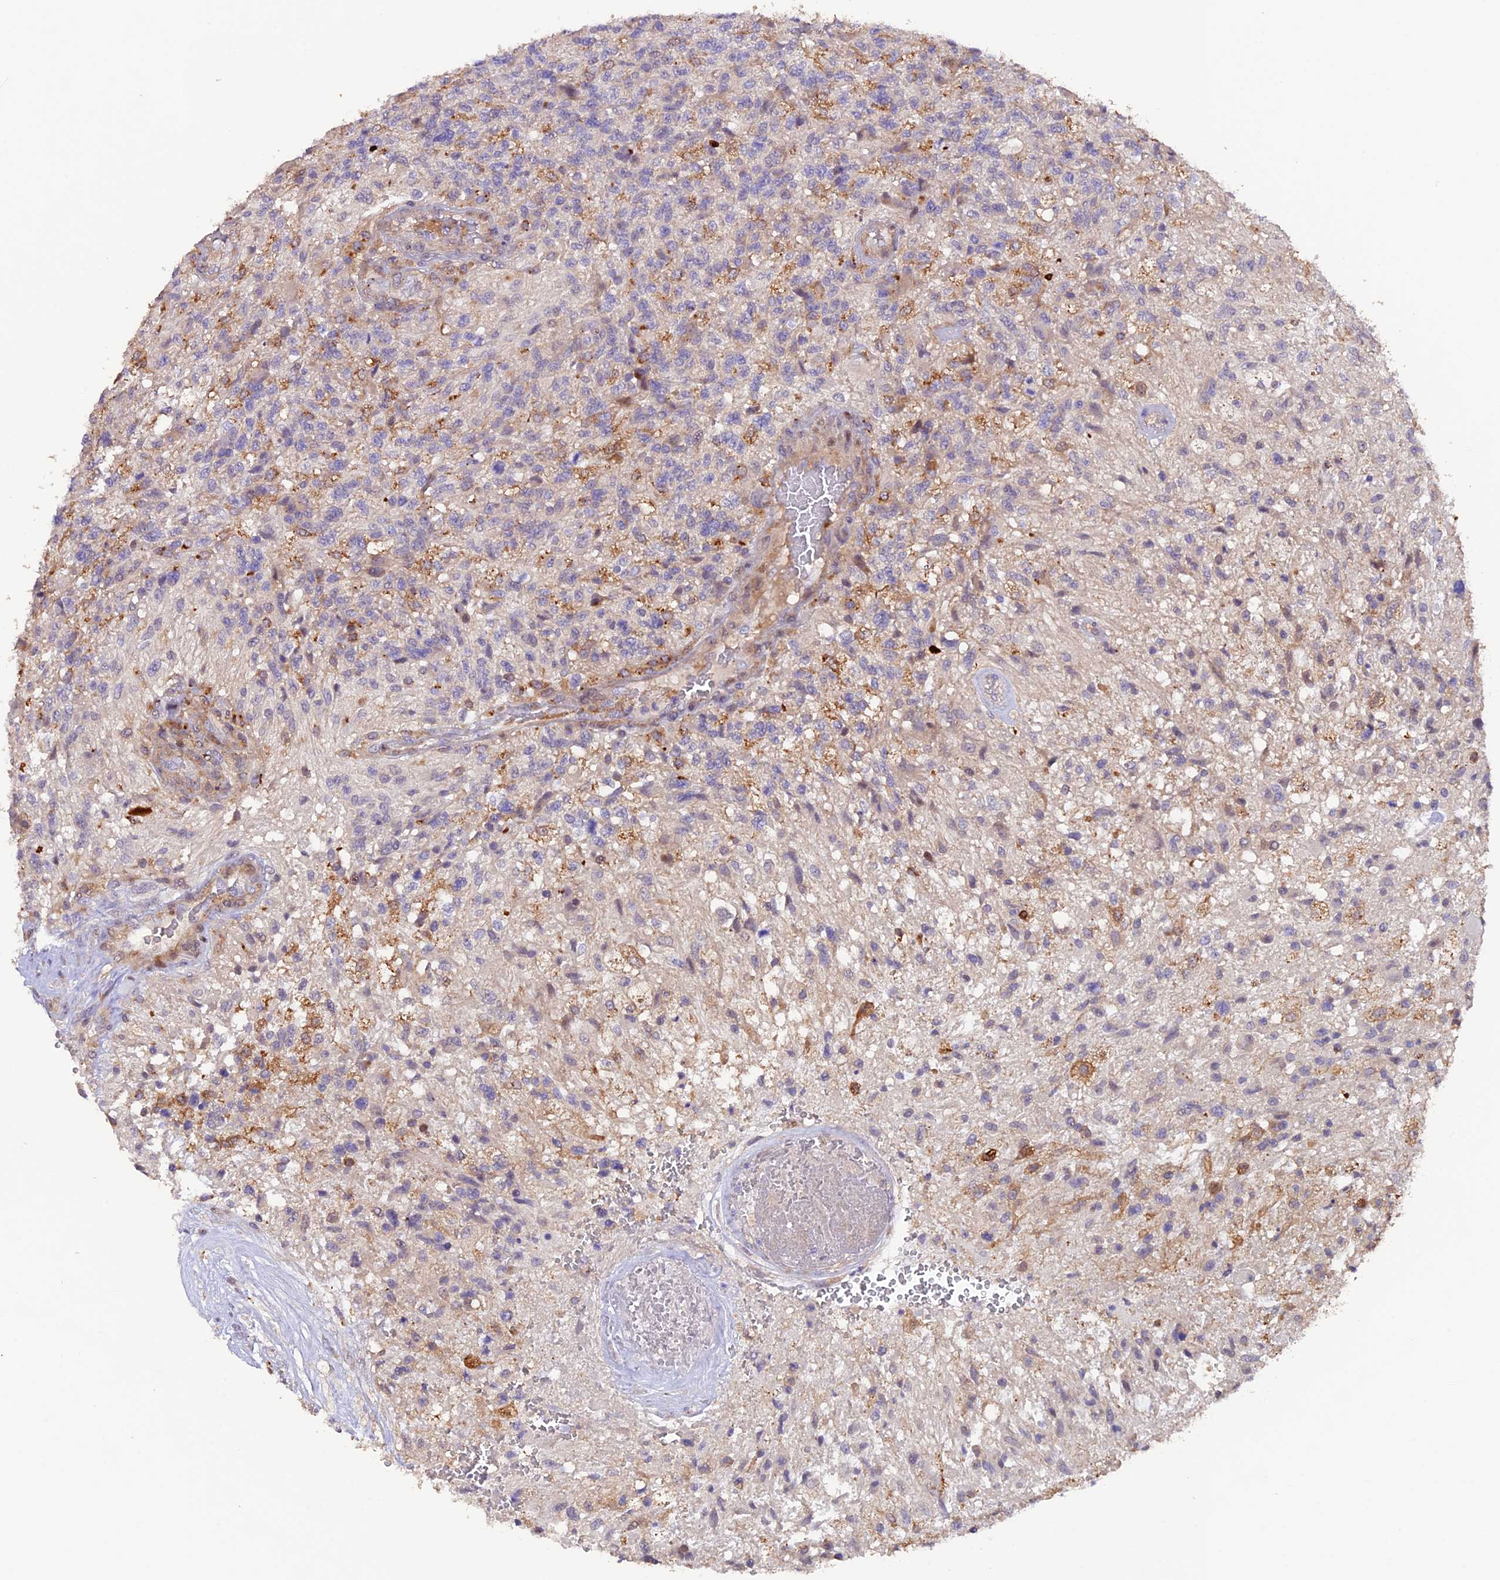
{"staining": {"intensity": "negative", "quantity": "none", "location": "none"}, "tissue": "glioma", "cell_type": "Tumor cells", "image_type": "cancer", "snomed": [{"axis": "morphology", "description": "Glioma, malignant, High grade"}, {"axis": "topography", "description": "Brain"}], "caption": "The micrograph demonstrates no significant positivity in tumor cells of high-grade glioma (malignant).", "gene": "NCK2", "patient": {"sex": "male", "age": 56}}